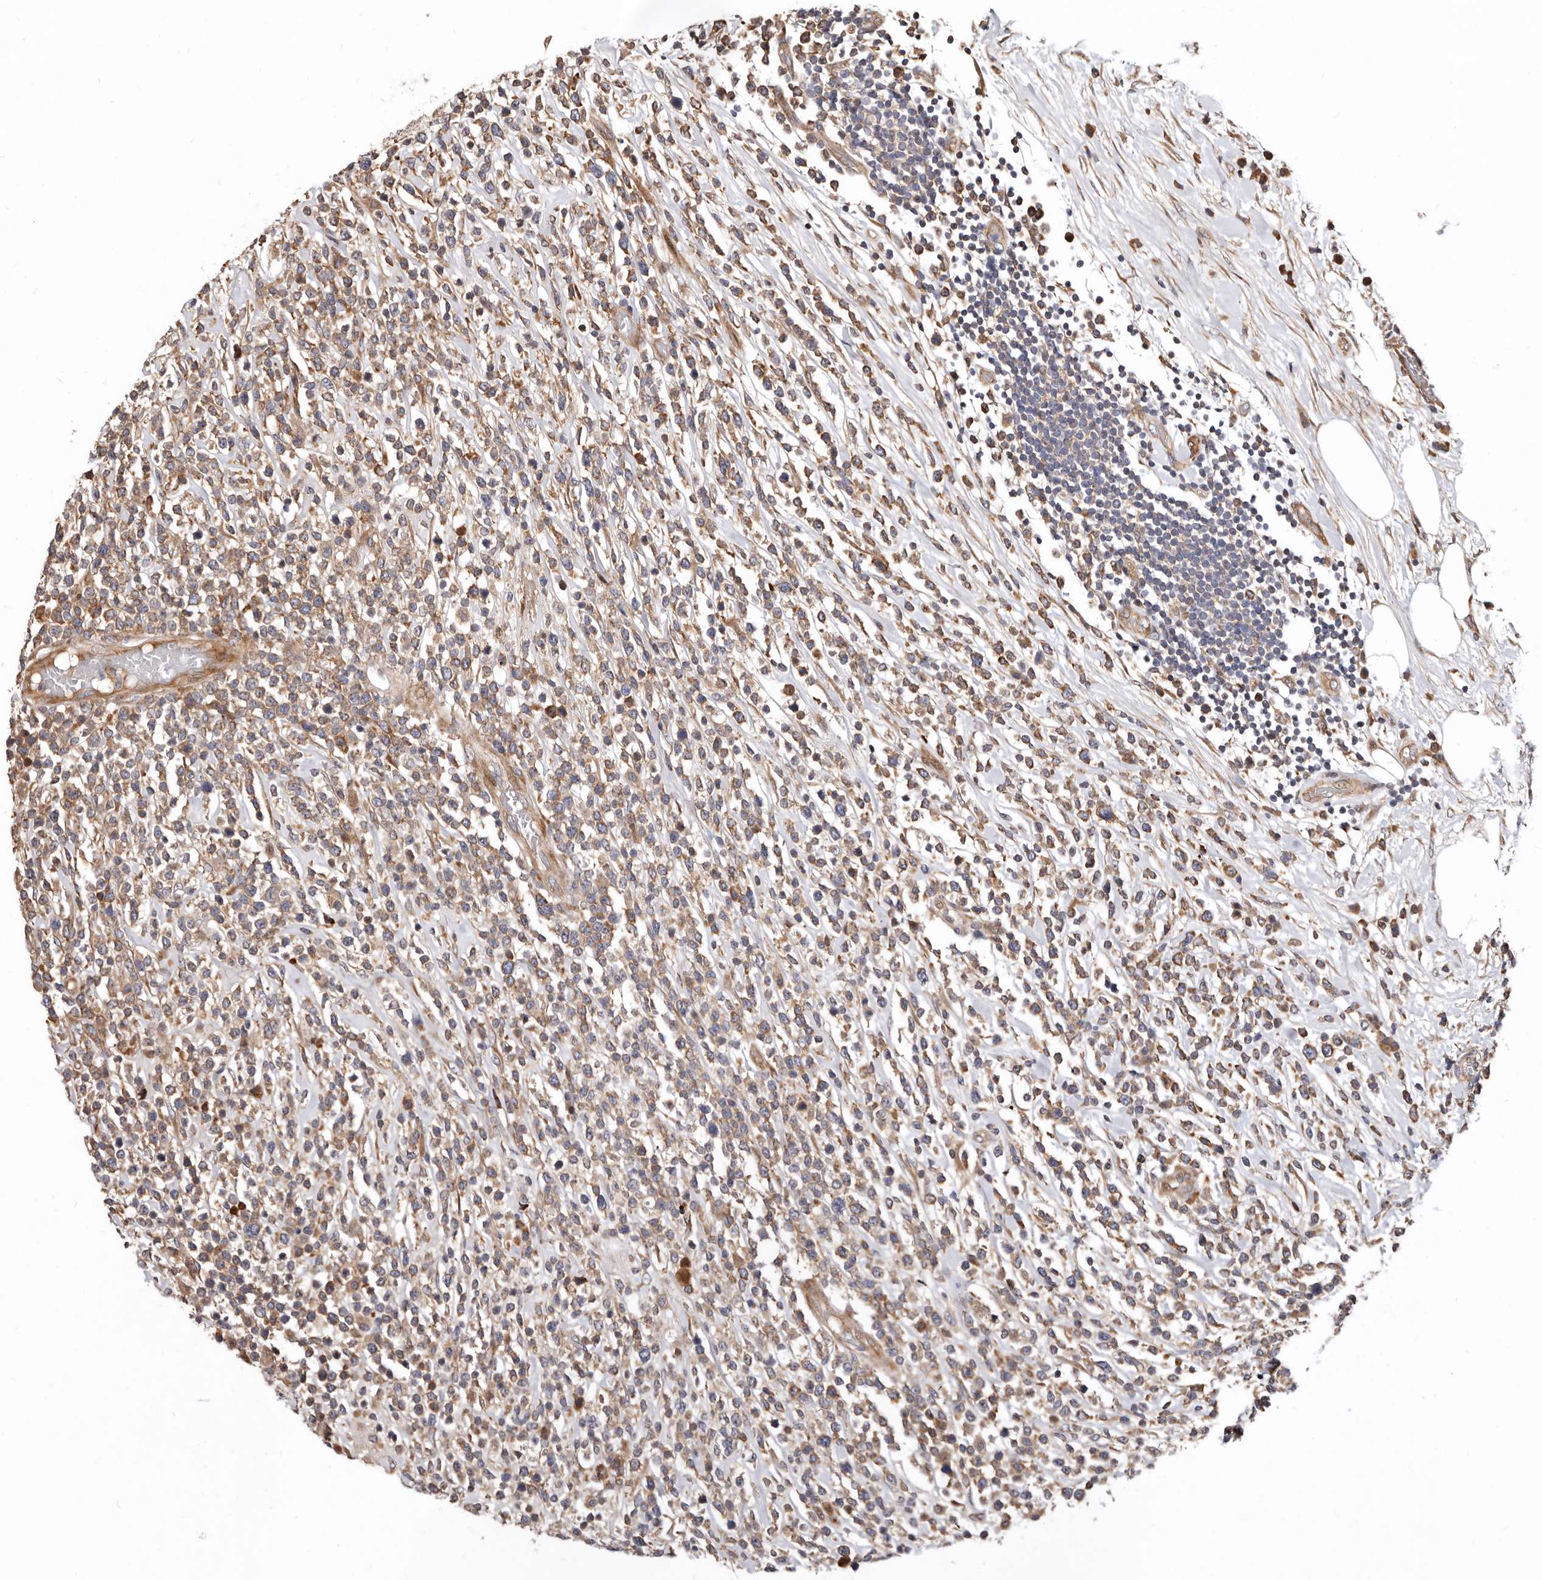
{"staining": {"intensity": "moderate", "quantity": "25%-75%", "location": "cytoplasmic/membranous"}, "tissue": "lymphoma", "cell_type": "Tumor cells", "image_type": "cancer", "snomed": [{"axis": "morphology", "description": "Malignant lymphoma, non-Hodgkin's type, High grade"}, {"axis": "topography", "description": "Colon"}], "caption": "Brown immunohistochemical staining in human malignant lymphoma, non-Hodgkin's type (high-grade) demonstrates moderate cytoplasmic/membranous positivity in approximately 25%-75% of tumor cells. (Stains: DAB (3,3'-diaminobenzidine) in brown, nuclei in blue, Microscopy: brightfield microscopy at high magnification).", "gene": "WEE2", "patient": {"sex": "female", "age": 53}}